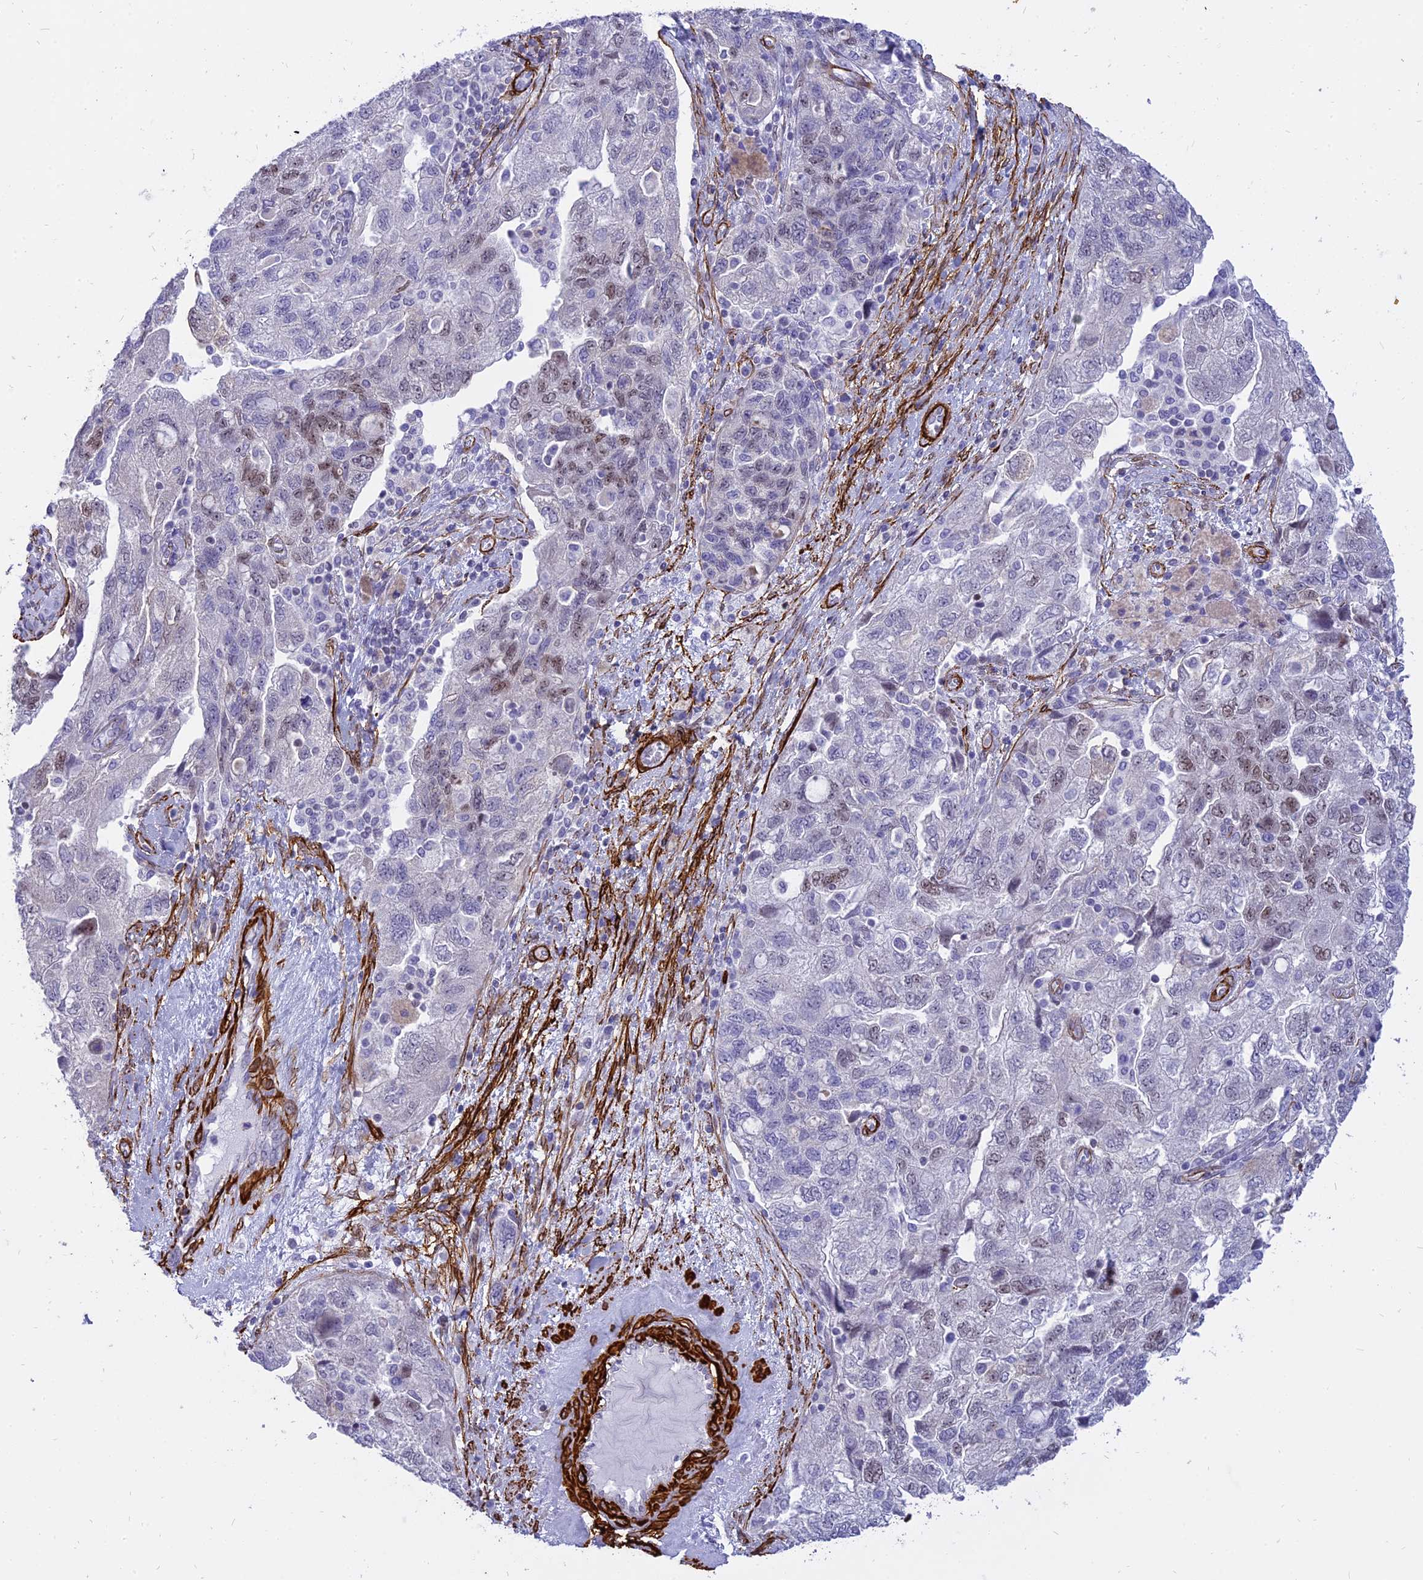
{"staining": {"intensity": "weak", "quantity": "<25%", "location": "nuclear"}, "tissue": "ovarian cancer", "cell_type": "Tumor cells", "image_type": "cancer", "snomed": [{"axis": "morphology", "description": "Carcinoma, NOS"}, {"axis": "morphology", "description": "Cystadenocarcinoma, serous, NOS"}, {"axis": "topography", "description": "Ovary"}], "caption": "The image demonstrates no staining of tumor cells in carcinoma (ovarian).", "gene": "CENPV", "patient": {"sex": "female", "age": 69}}